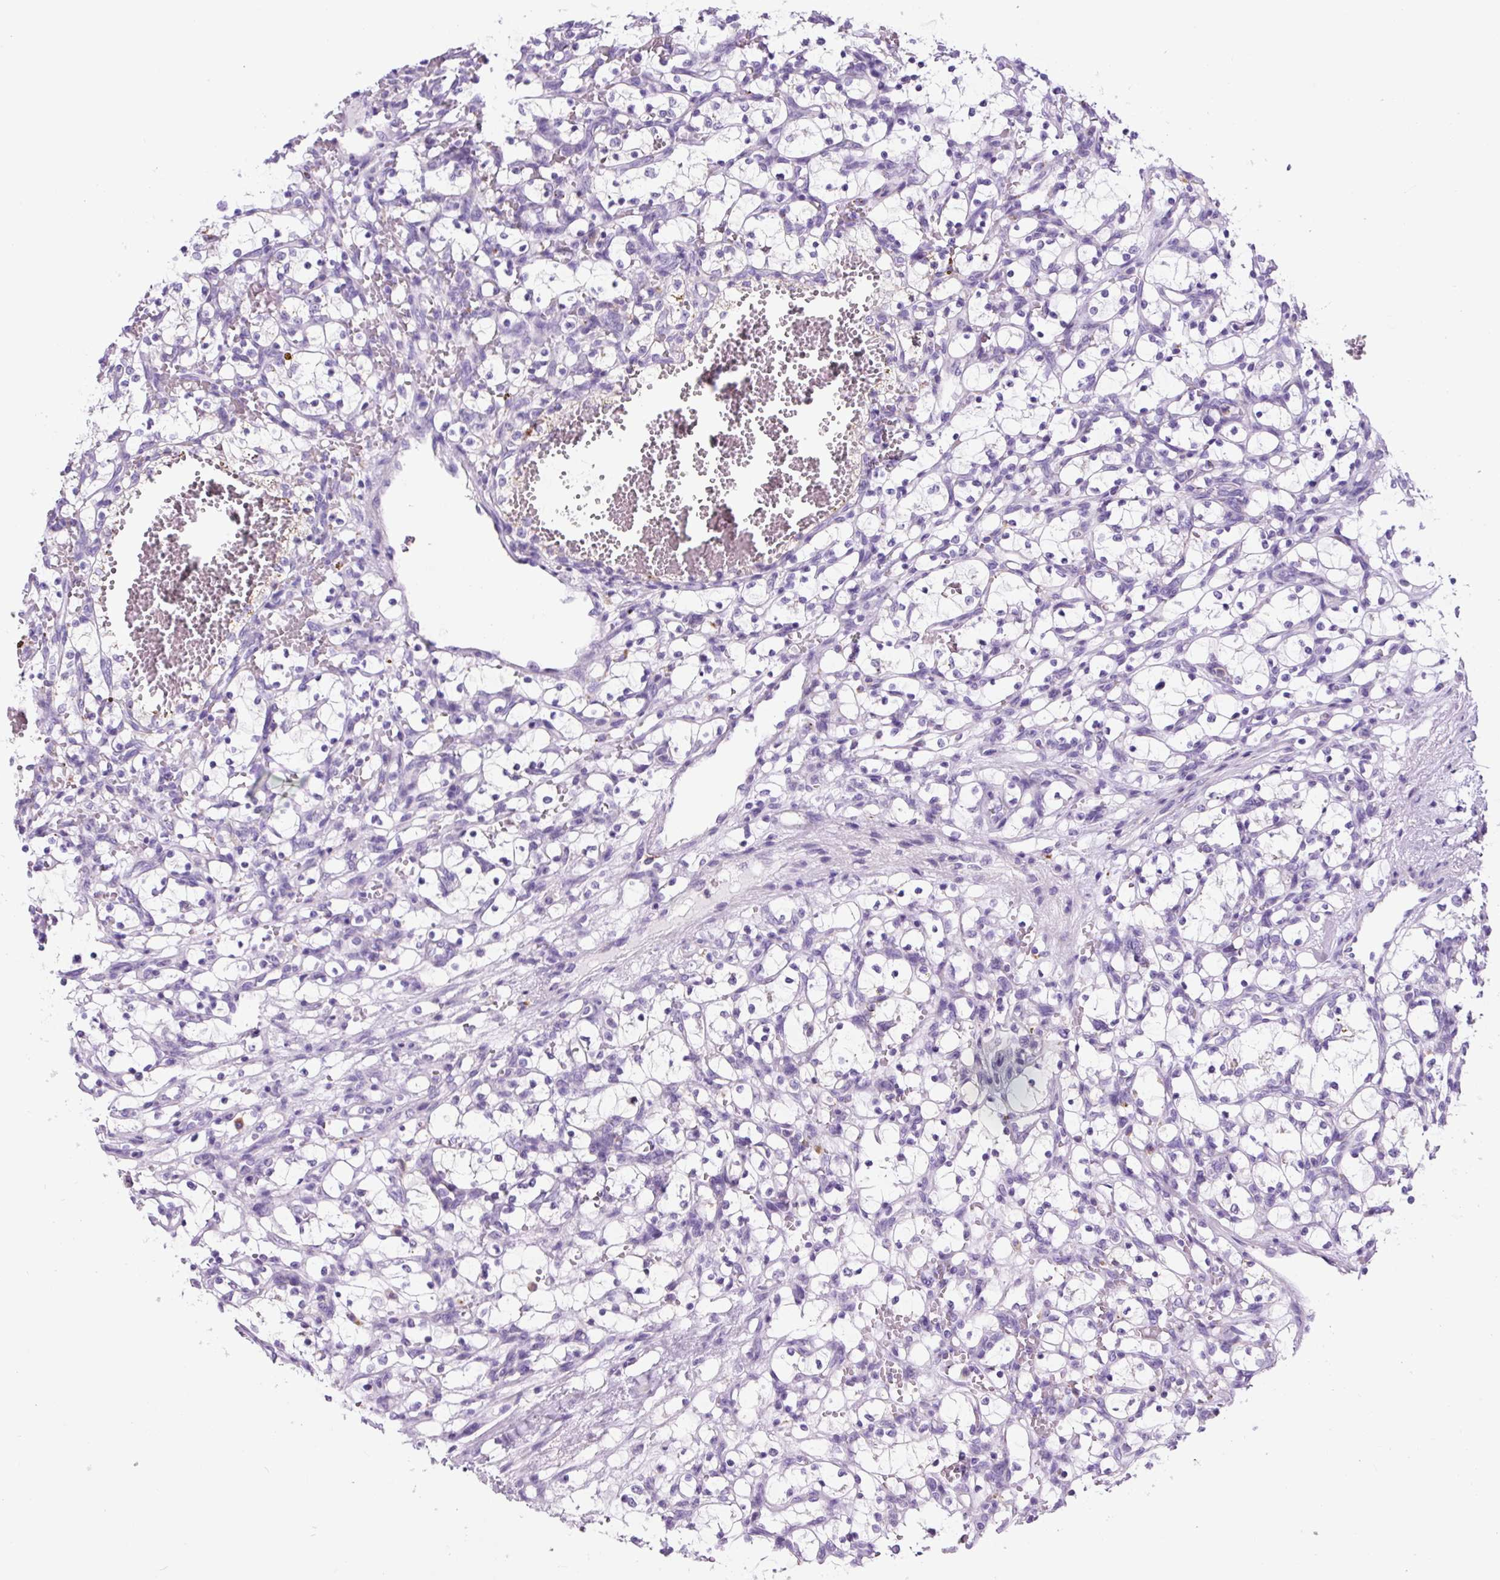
{"staining": {"intensity": "negative", "quantity": "none", "location": "none"}, "tissue": "renal cancer", "cell_type": "Tumor cells", "image_type": "cancer", "snomed": [{"axis": "morphology", "description": "Adenocarcinoma, NOS"}, {"axis": "topography", "description": "Kidney"}], "caption": "An image of adenocarcinoma (renal) stained for a protein exhibits no brown staining in tumor cells.", "gene": "LCN10", "patient": {"sex": "female", "age": 69}}